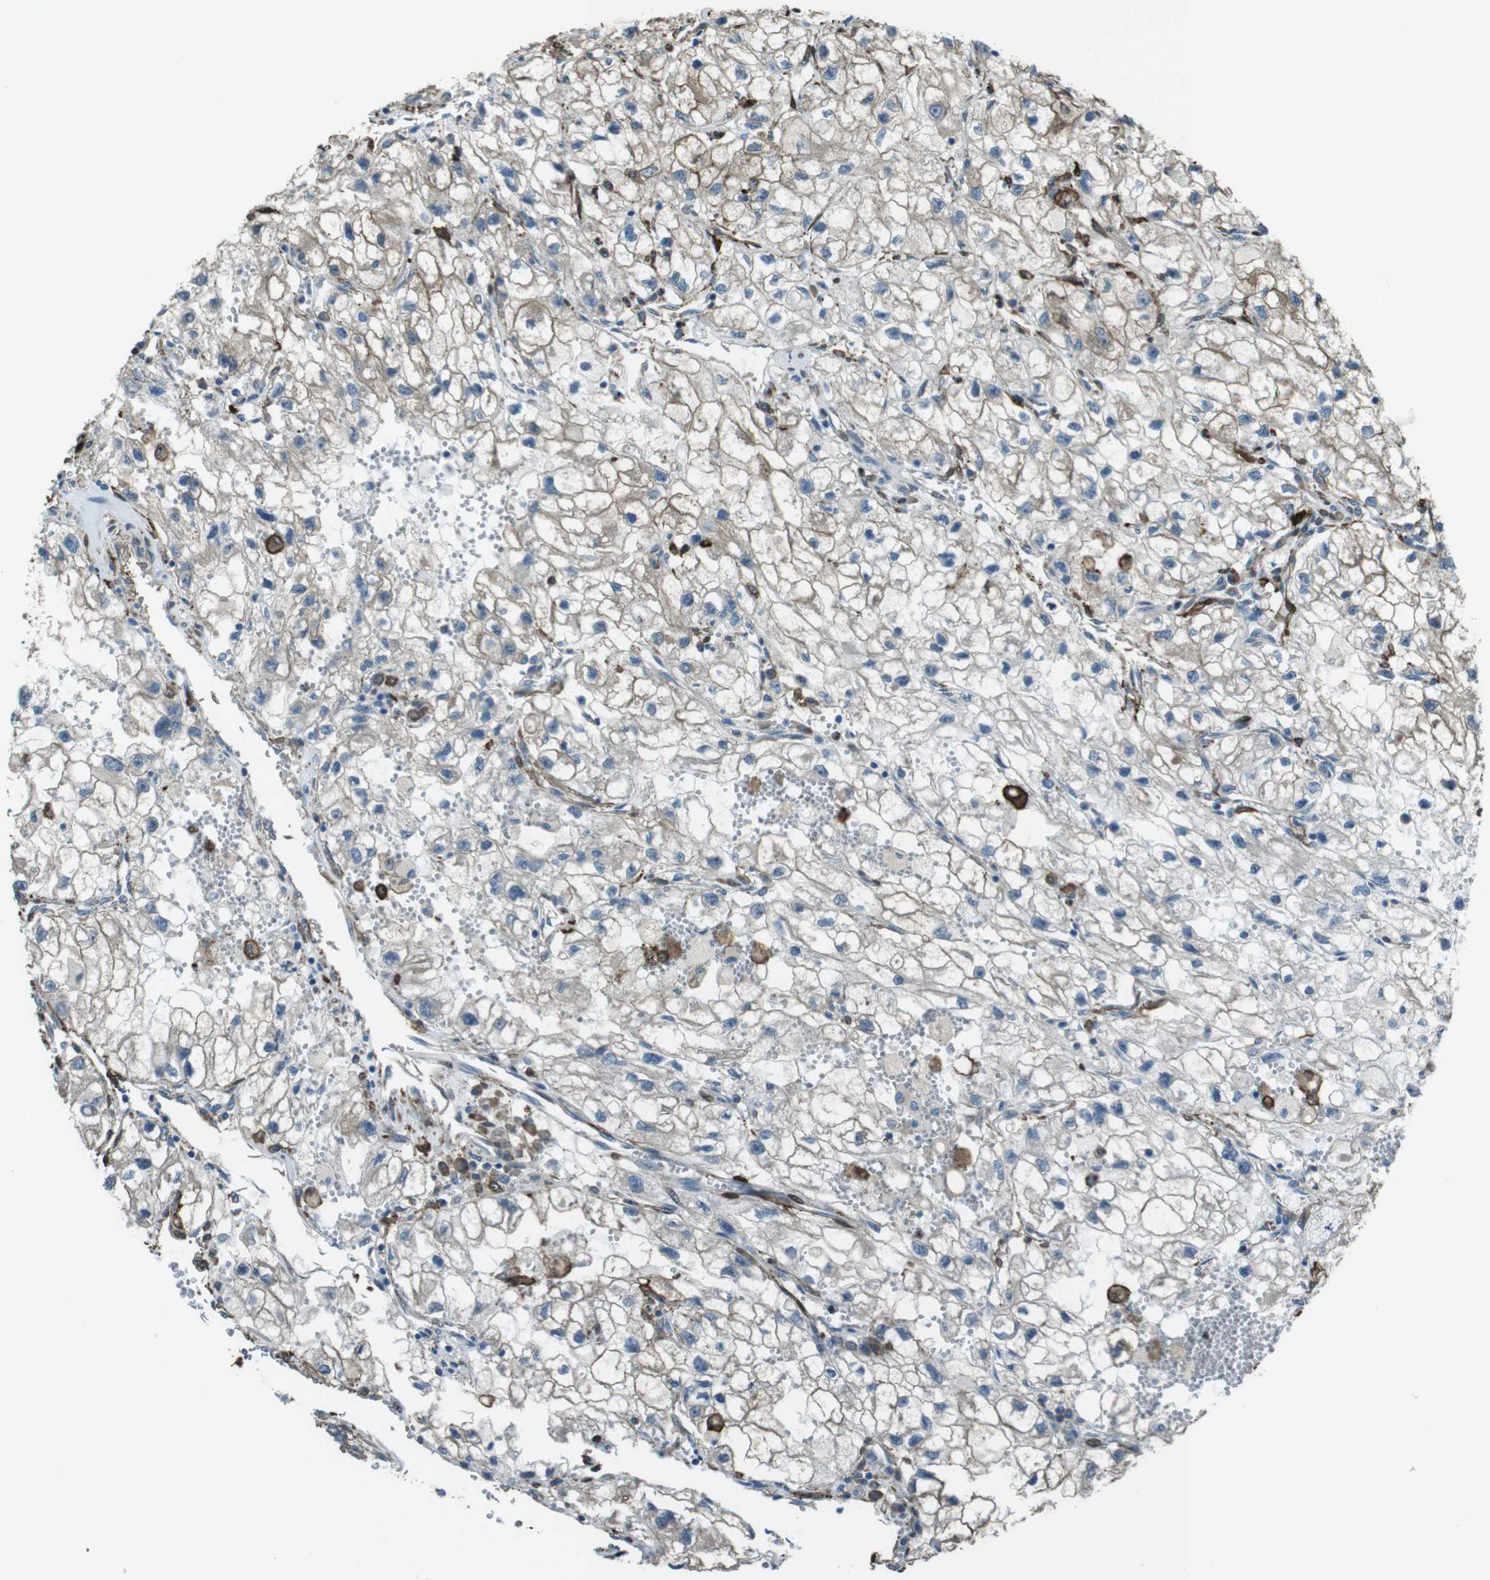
{"staining": {"intensity": "negative", "quantity": "none", "location": "none"}, "tissue": "renal cancer", "cell_type": "Tumor cells", "image_type": "cancer", "snomed": [{"axis": "morphology", "description": "Adenocarcinoma, NOS"}, {"axis": "topography", "description": "Kidney"}], "caption": "Tumor cells are negative for brown protein staining in renal cancer (adenocarcinoma).", "gene": "SFT2D1", "patient": {"sex": "female", "age": 70}}